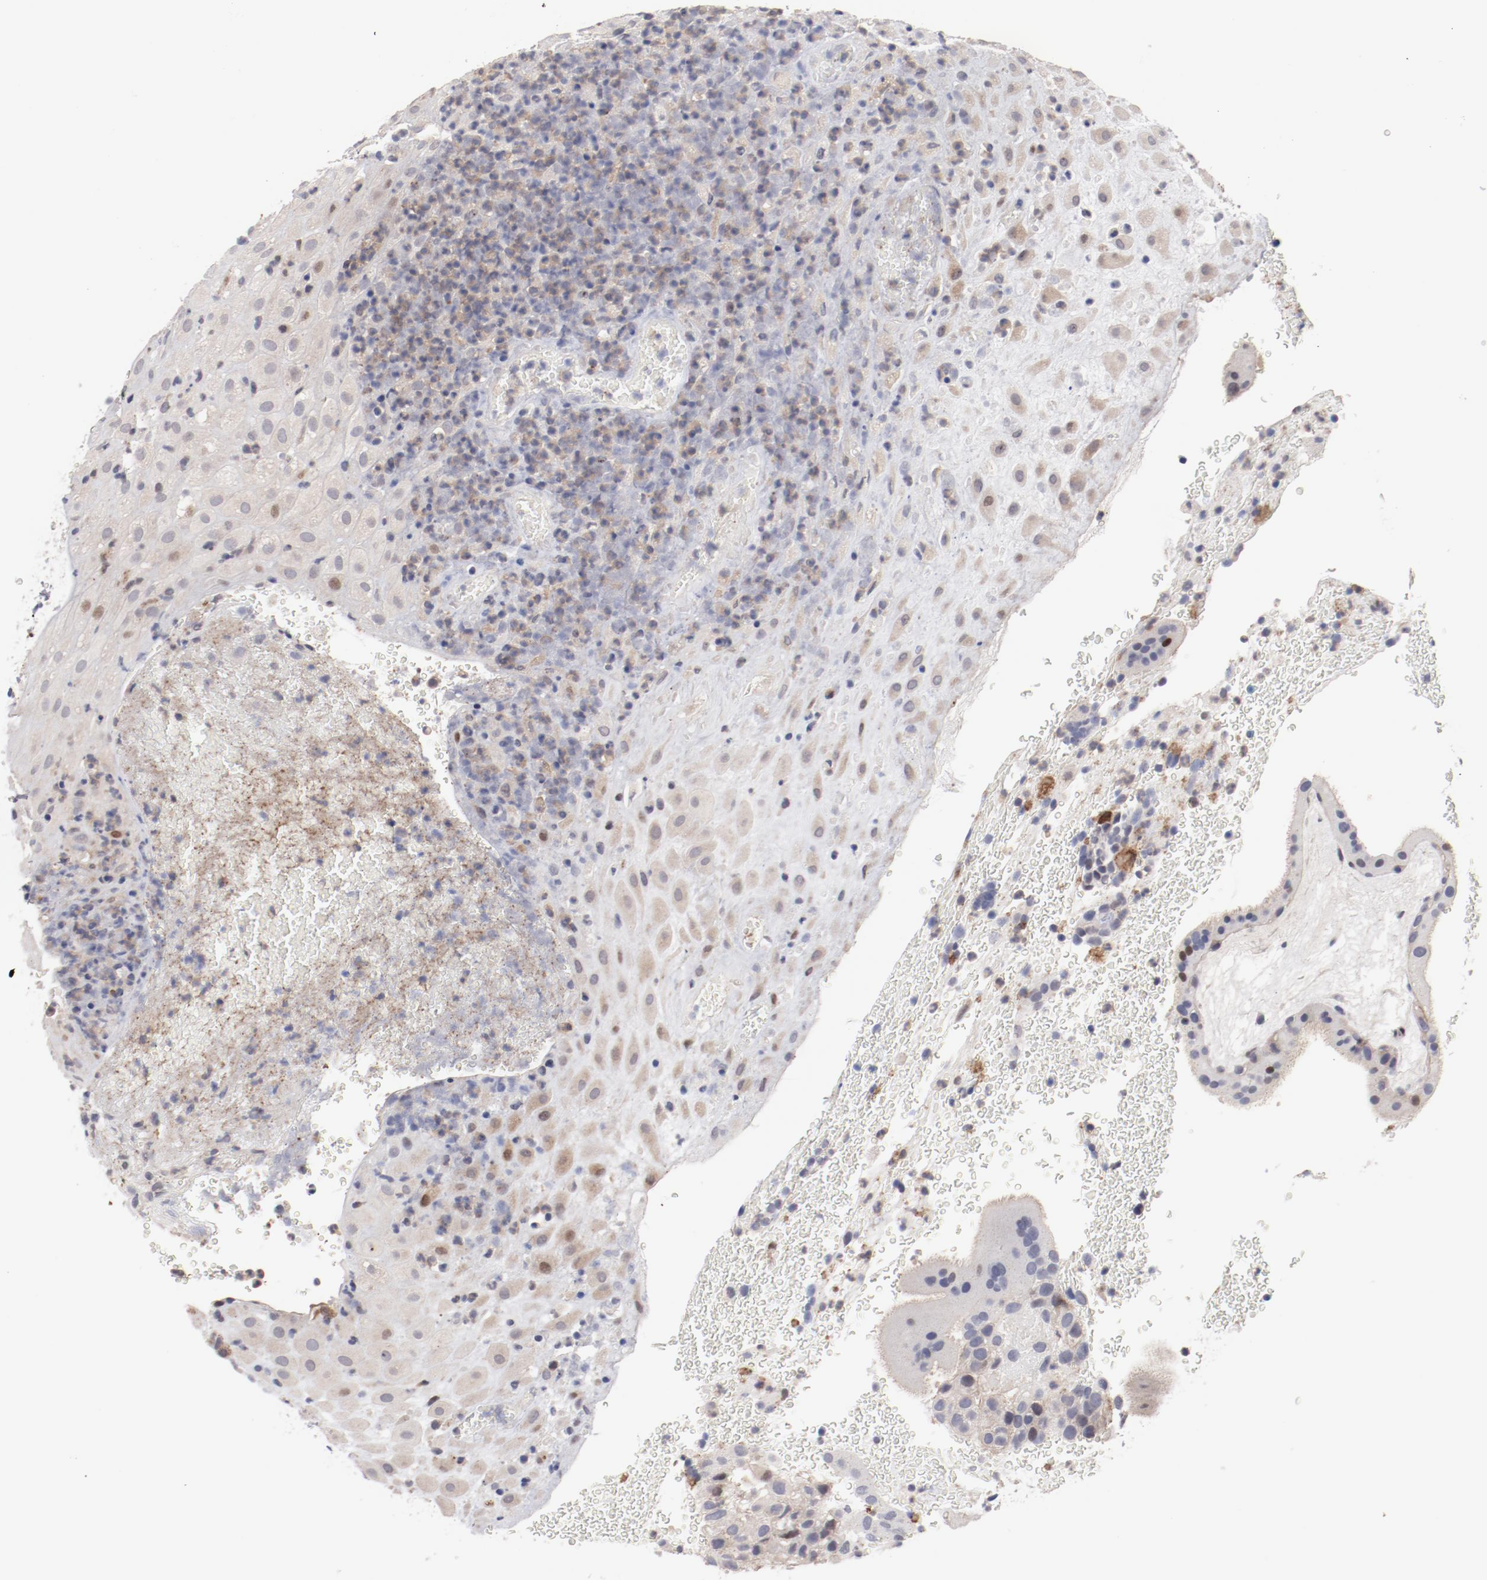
{"staining": {"intensity": "moderate", "quantity": "25%-75%", "location": "cytoplasmic/membranous"}, "tissue": "placenta", "cell_type": "Decidual cells", "image_type": "normal", "snomed": [{"axis": "morphology", "description": "Normal tissue, NOS"}, {"axis": "topography", "description": "Placenta"}], "caption": "Approximately 25%-75% of decidual cells in normal human placenta exhibit moderate cytoplasmic/membranous protein expression as visualized by brown immunohistochemical staining.", "gene": "FSCB", "patient": {"sex": "female", "age": 19}}